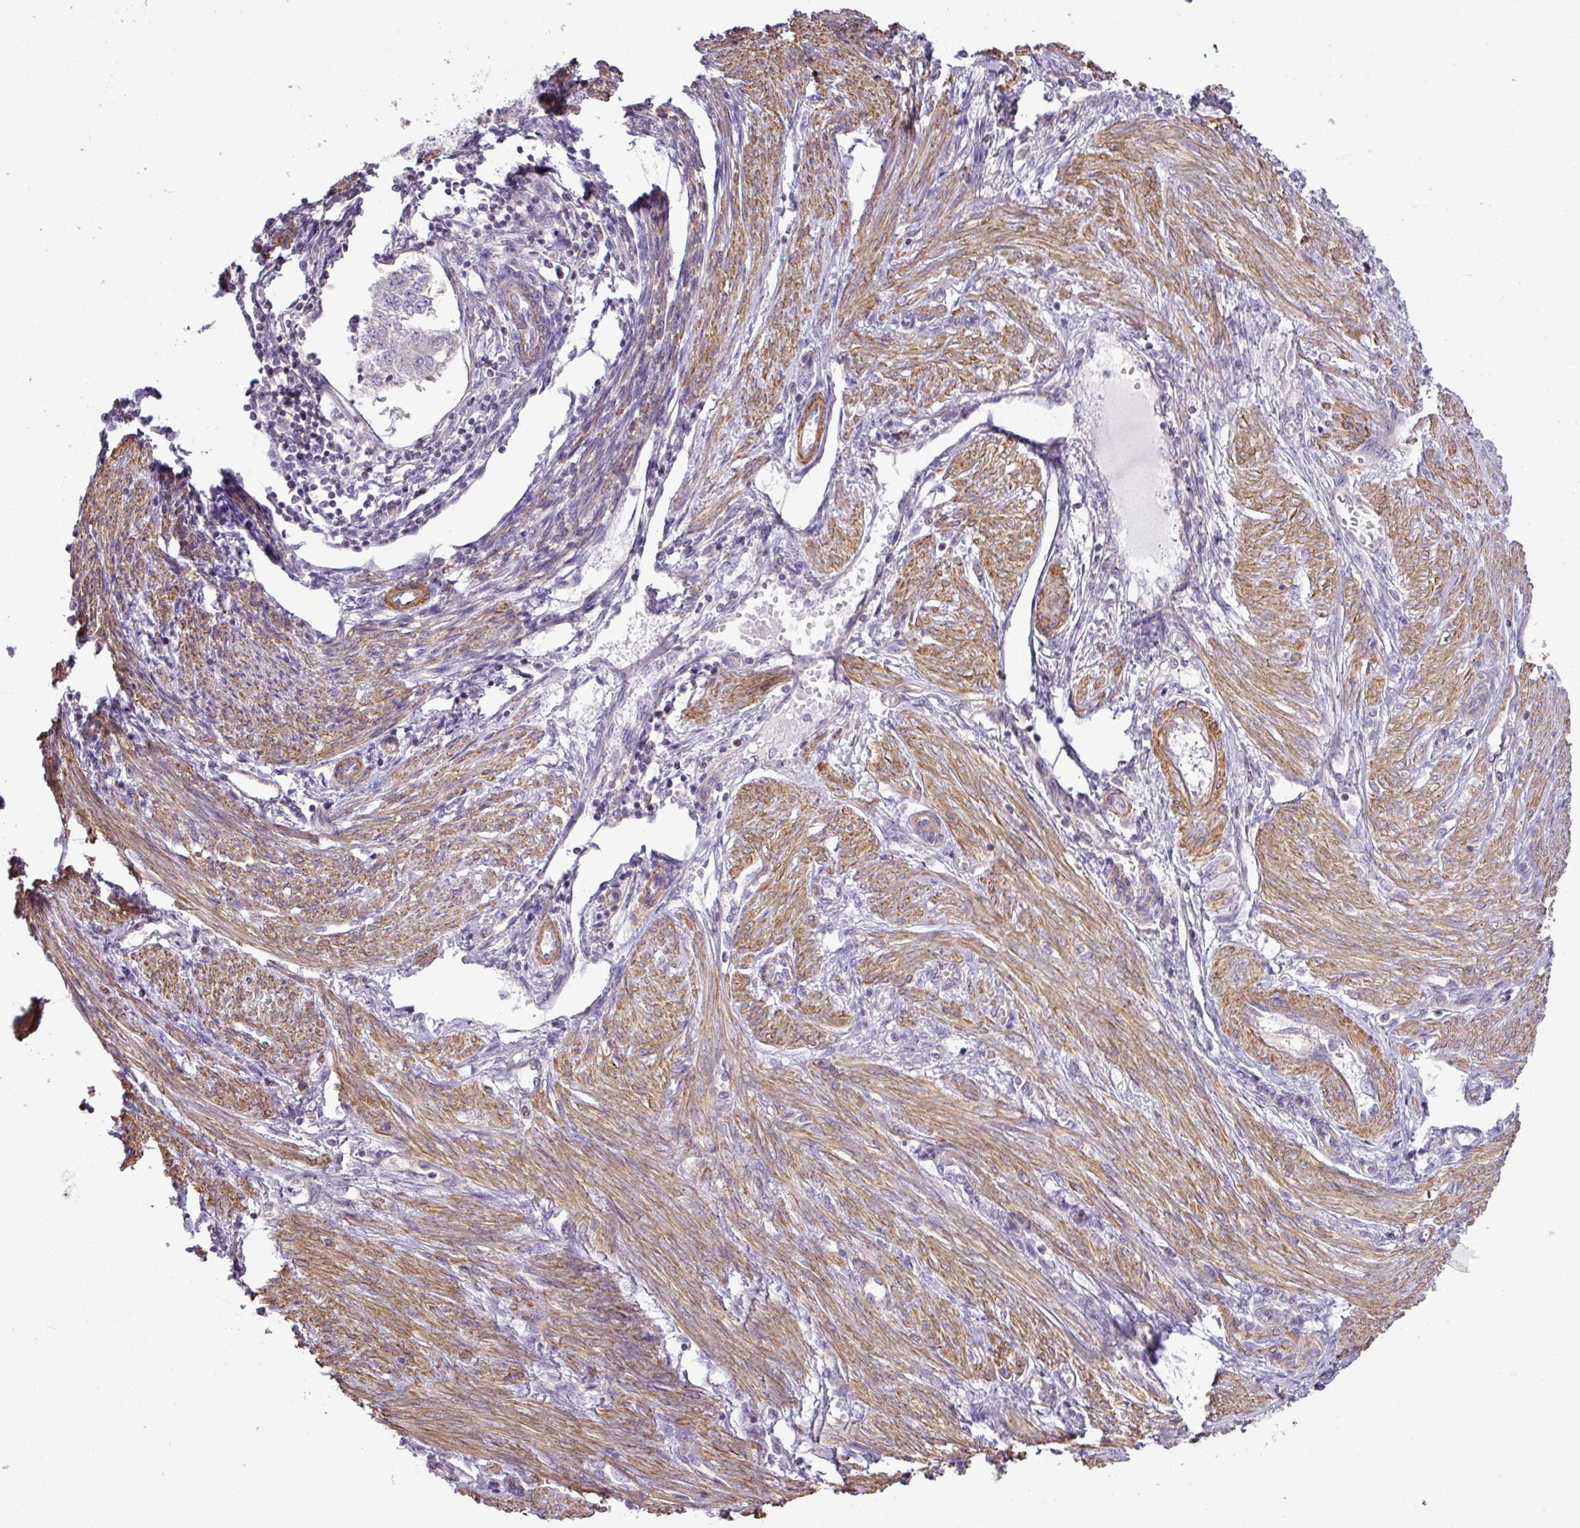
{"staining": {"intensity": "negative", "quantity": "none", "location": "none"}, "tissue": "endometrial cancer", "cell_type": "Tumor cells", "image_type": "cancer", "snomed": [{"axis": "morphology", "description": "Adenocarcinoma, NOS"}, {"axis": "topography", "description": "Endometrium"}], "caption": "The photomicrograph demonstrates no staining of tumor cells in endometrial adenocarcinoma. (Brightfield microscopy of DAB (3,3'-diaminobenzidine) immunohistochemistry at high magnification).", "gene": "BTN2A2", "patient": {"sex": "female", "age": 50}}